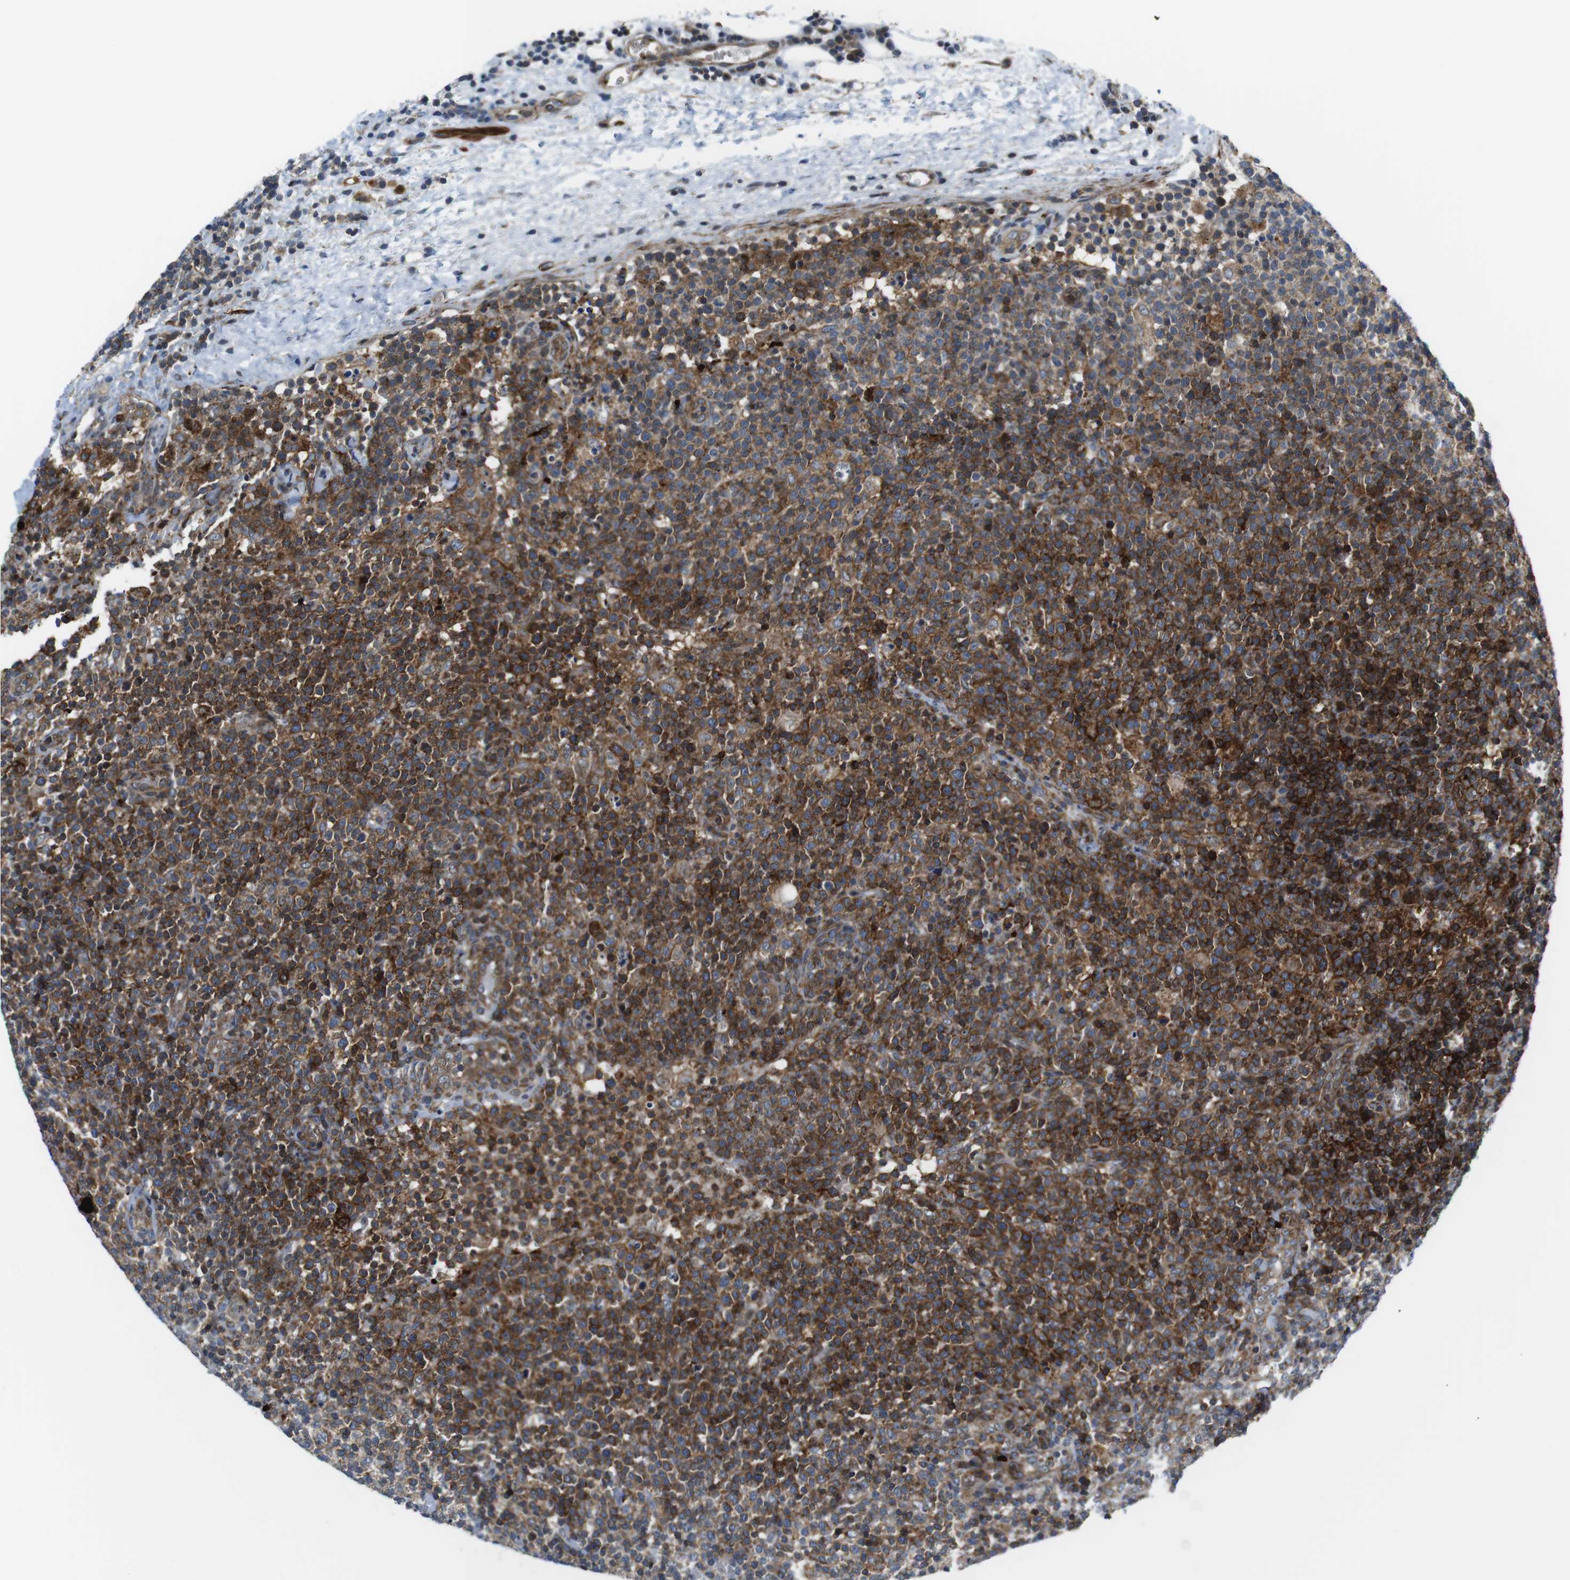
{"staining": {"intensity": "strong", "quantity": "25%-75%", "location": "cytoplasmic/membranous"}, "tissue": "lymphoma", "cell_type": "Tumor cells", "image_type": "cancer", "snomed": [{"axis": "morphology", "description": "Malignant lymphoma, non-Hodgkin's type, High grade"}, {"axis": "topography", "description": "Lymph node"}], "caption": "This is an image of IHC staining of high-grade malignant lymphoma, non-Hodgkin's type, which shows strong positivity in the cytoplasmic/membranous of tumor cells.", "gene": "CUL7", "patient": {"sex": "male", "age": 61}}